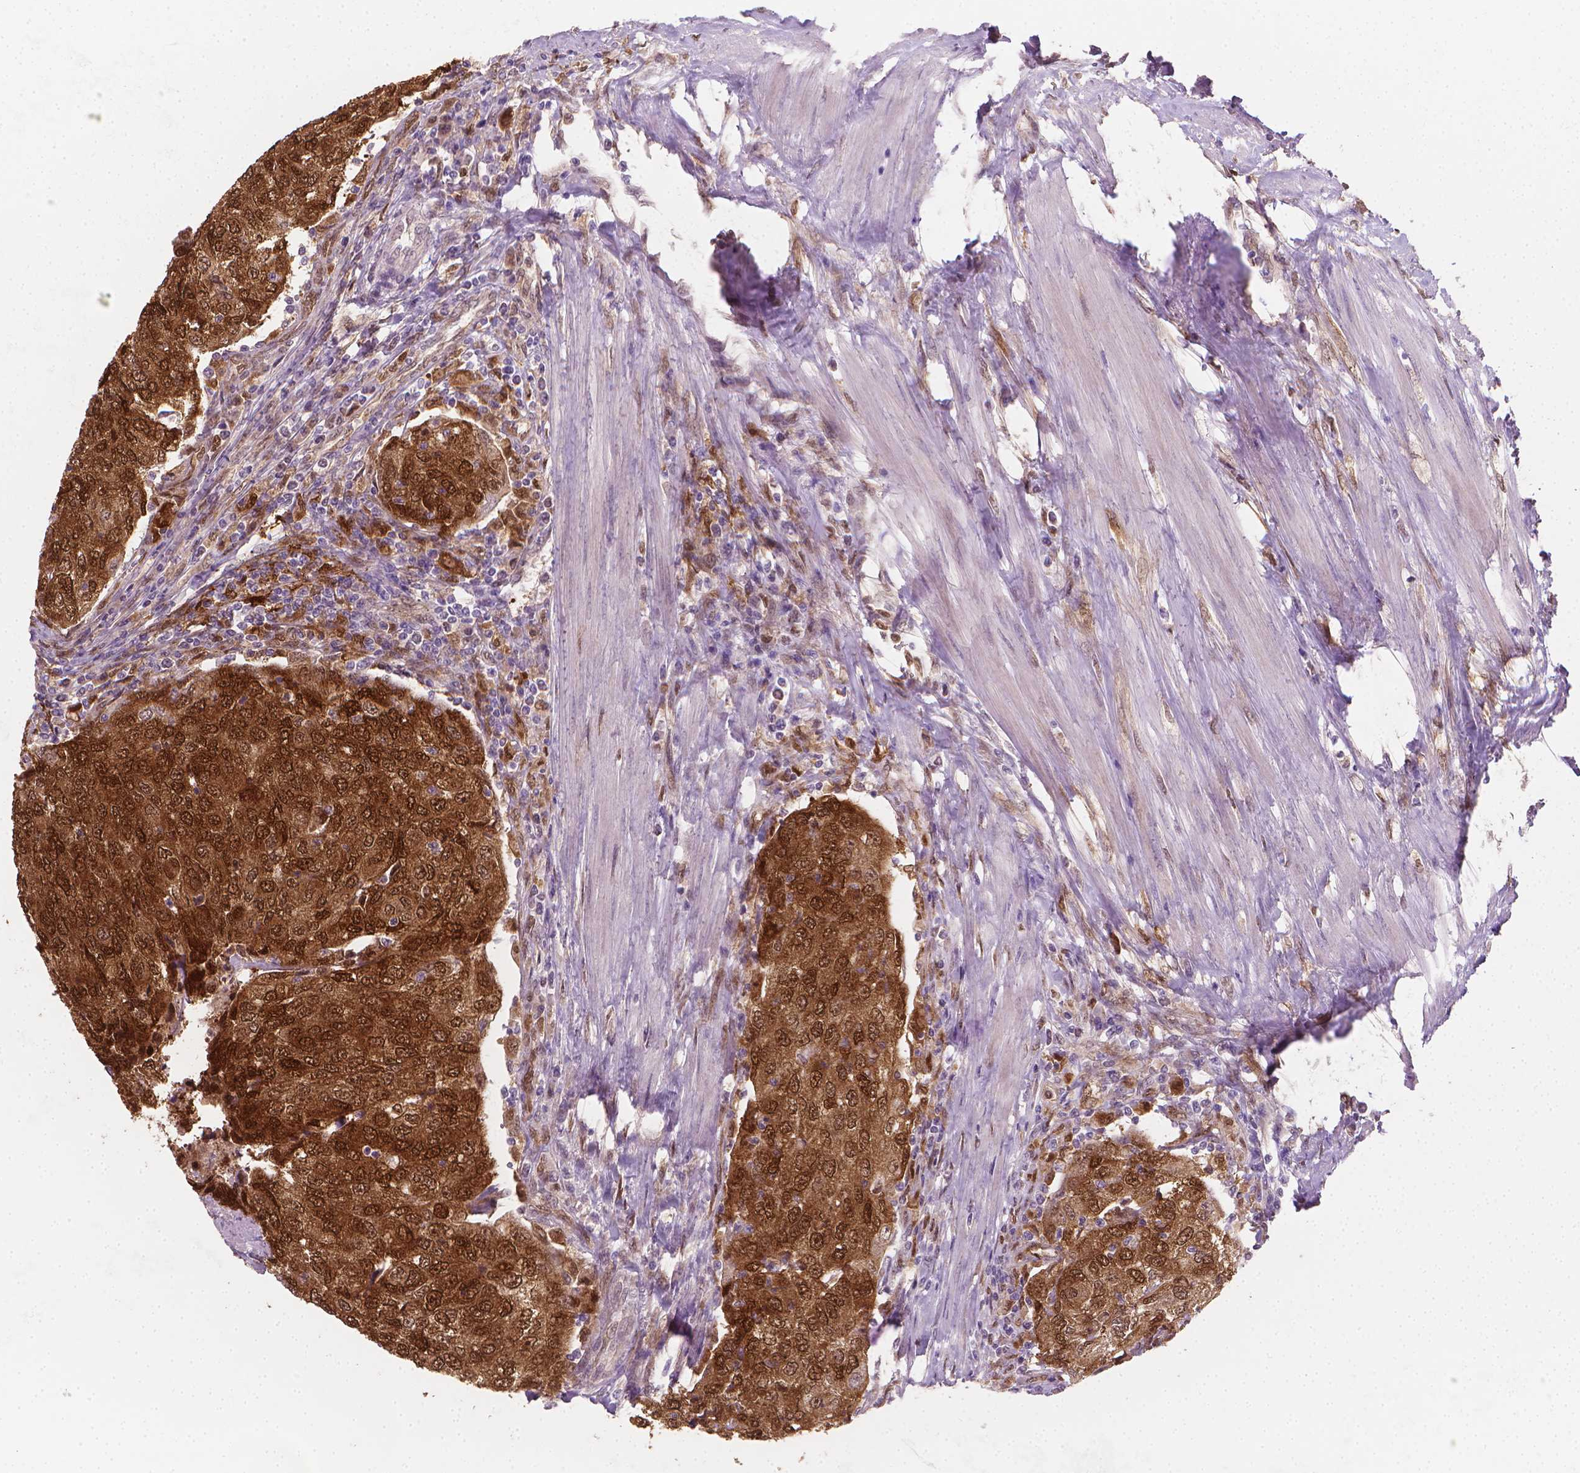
{"staining": {"intensity": "strong", "quantity": ">75%", "location": "cytoplasmic/membranous,nuclear"}, "tissue": "urothelial cancer", "cell_type": "Tumor cells", "image_type": "cancer", "snomed": [{"axis": "morphology", "description": "Urothelial carcinoma, High grade"}, {"axis": "topography", "description": "Urinary bladder"}], "caption": "A high amount of strong cytoplasmic/membranous and nuclear expression is seen in approximately >75% of tumor cells in urothelial carcinoma (high-grade) tissue. The protein of interest is shown in brown color, while the nuclei are stained blue.", "gene": "TNFAIP2", "patient": {"sex": "female", "age": 78}}